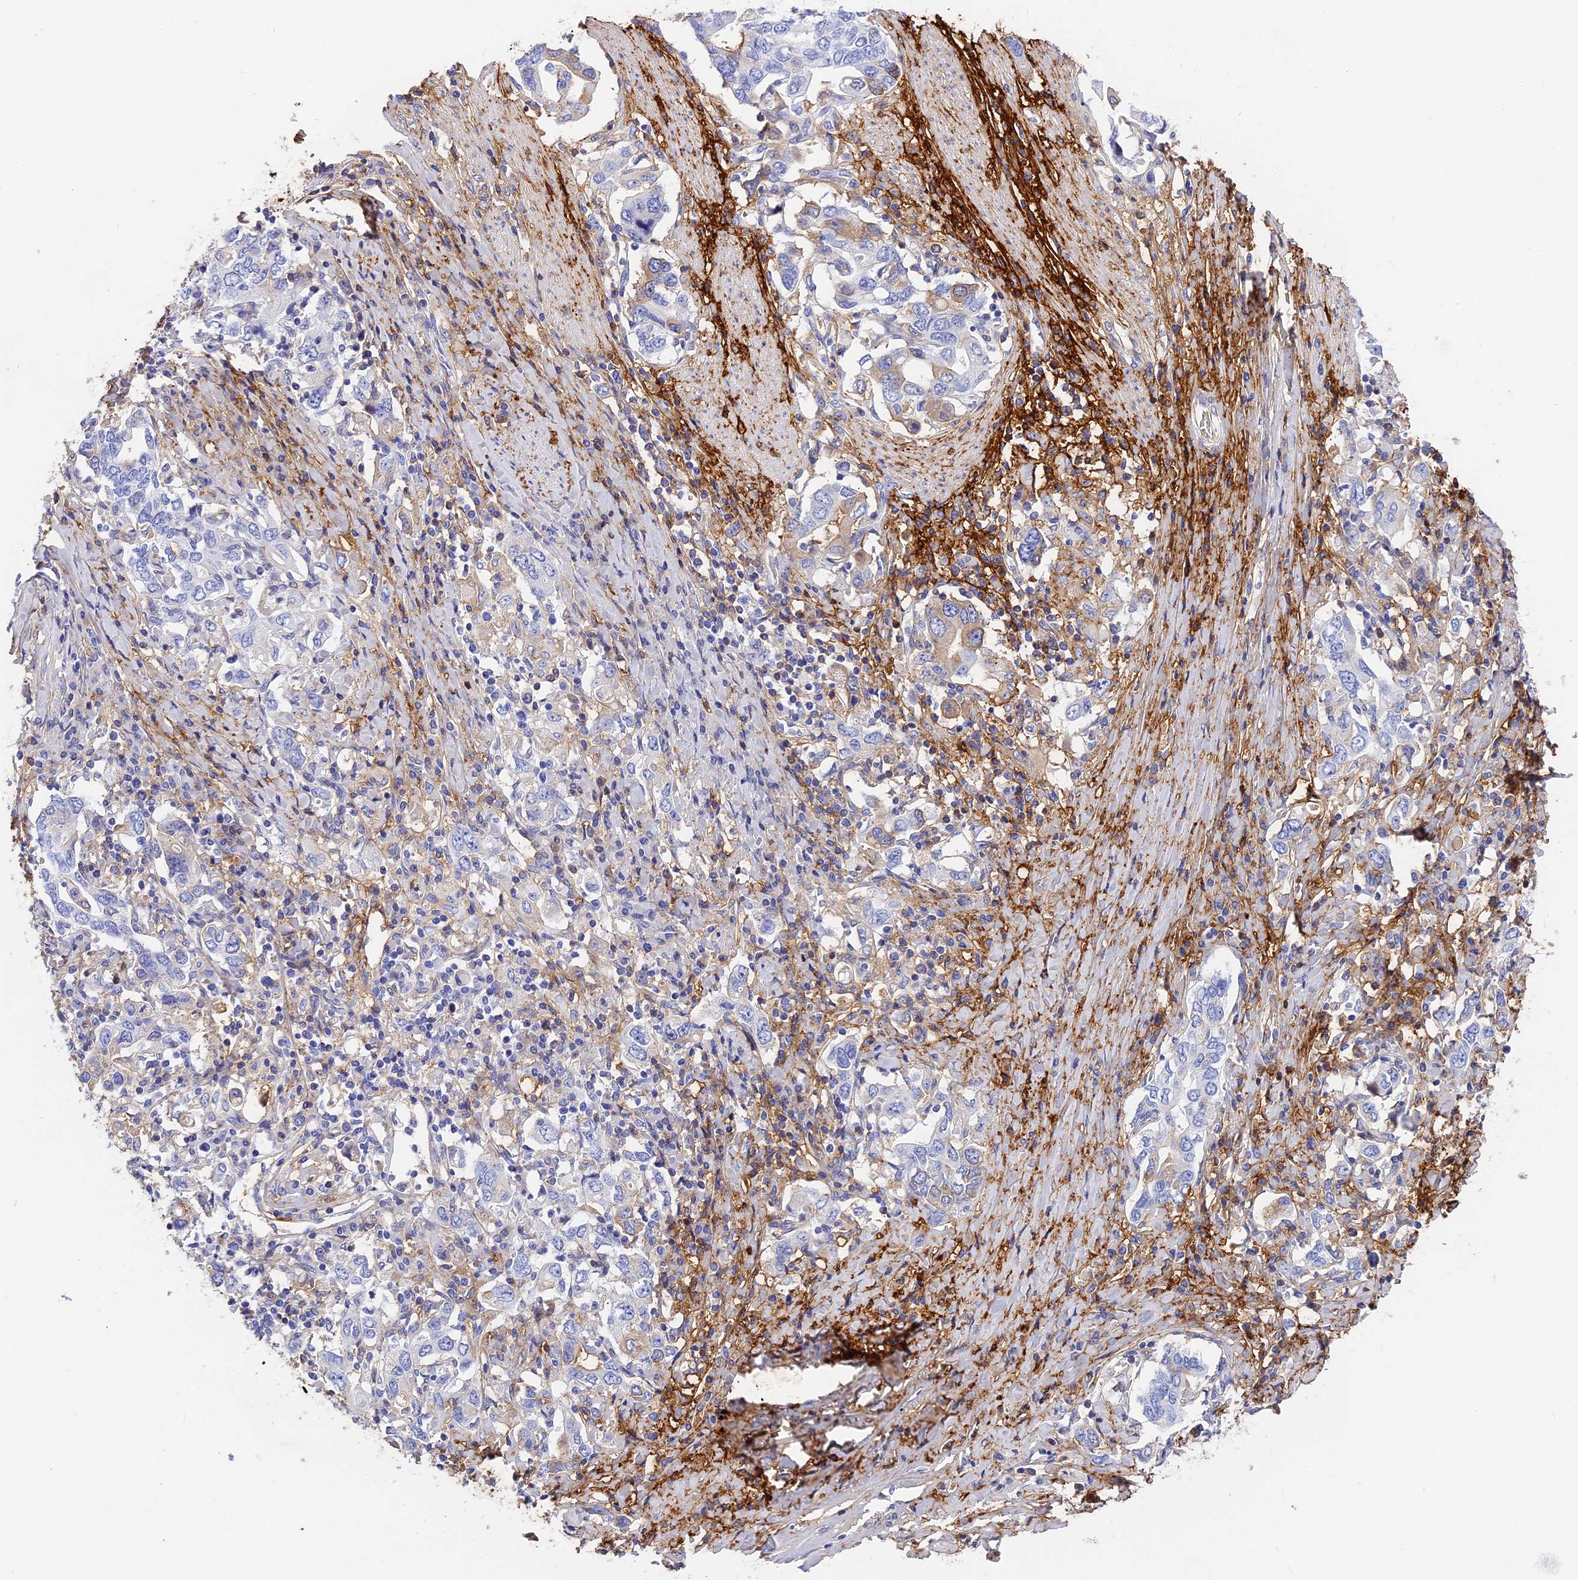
{"staining": {"intensity": "negative", "quantity": "none", "location": "none"}, "tissue": "stomach cancer", "cell_type": "Tumor cells", "image_type": "cancer", "snomed": [{"axis": "morphology", "description": "Adenocarcinoma, NOS"}, {"axis": "topography", "description": "Stomach, upper"}, {"axis": "topography", "description": "Stomach"}], "caption": "The photomicrograph reveals no staining of tumor cells in stomach cancer (adenocarcinoma).", "gene": "ITIH1", "patient": {"sex": "male", "age": 62}}